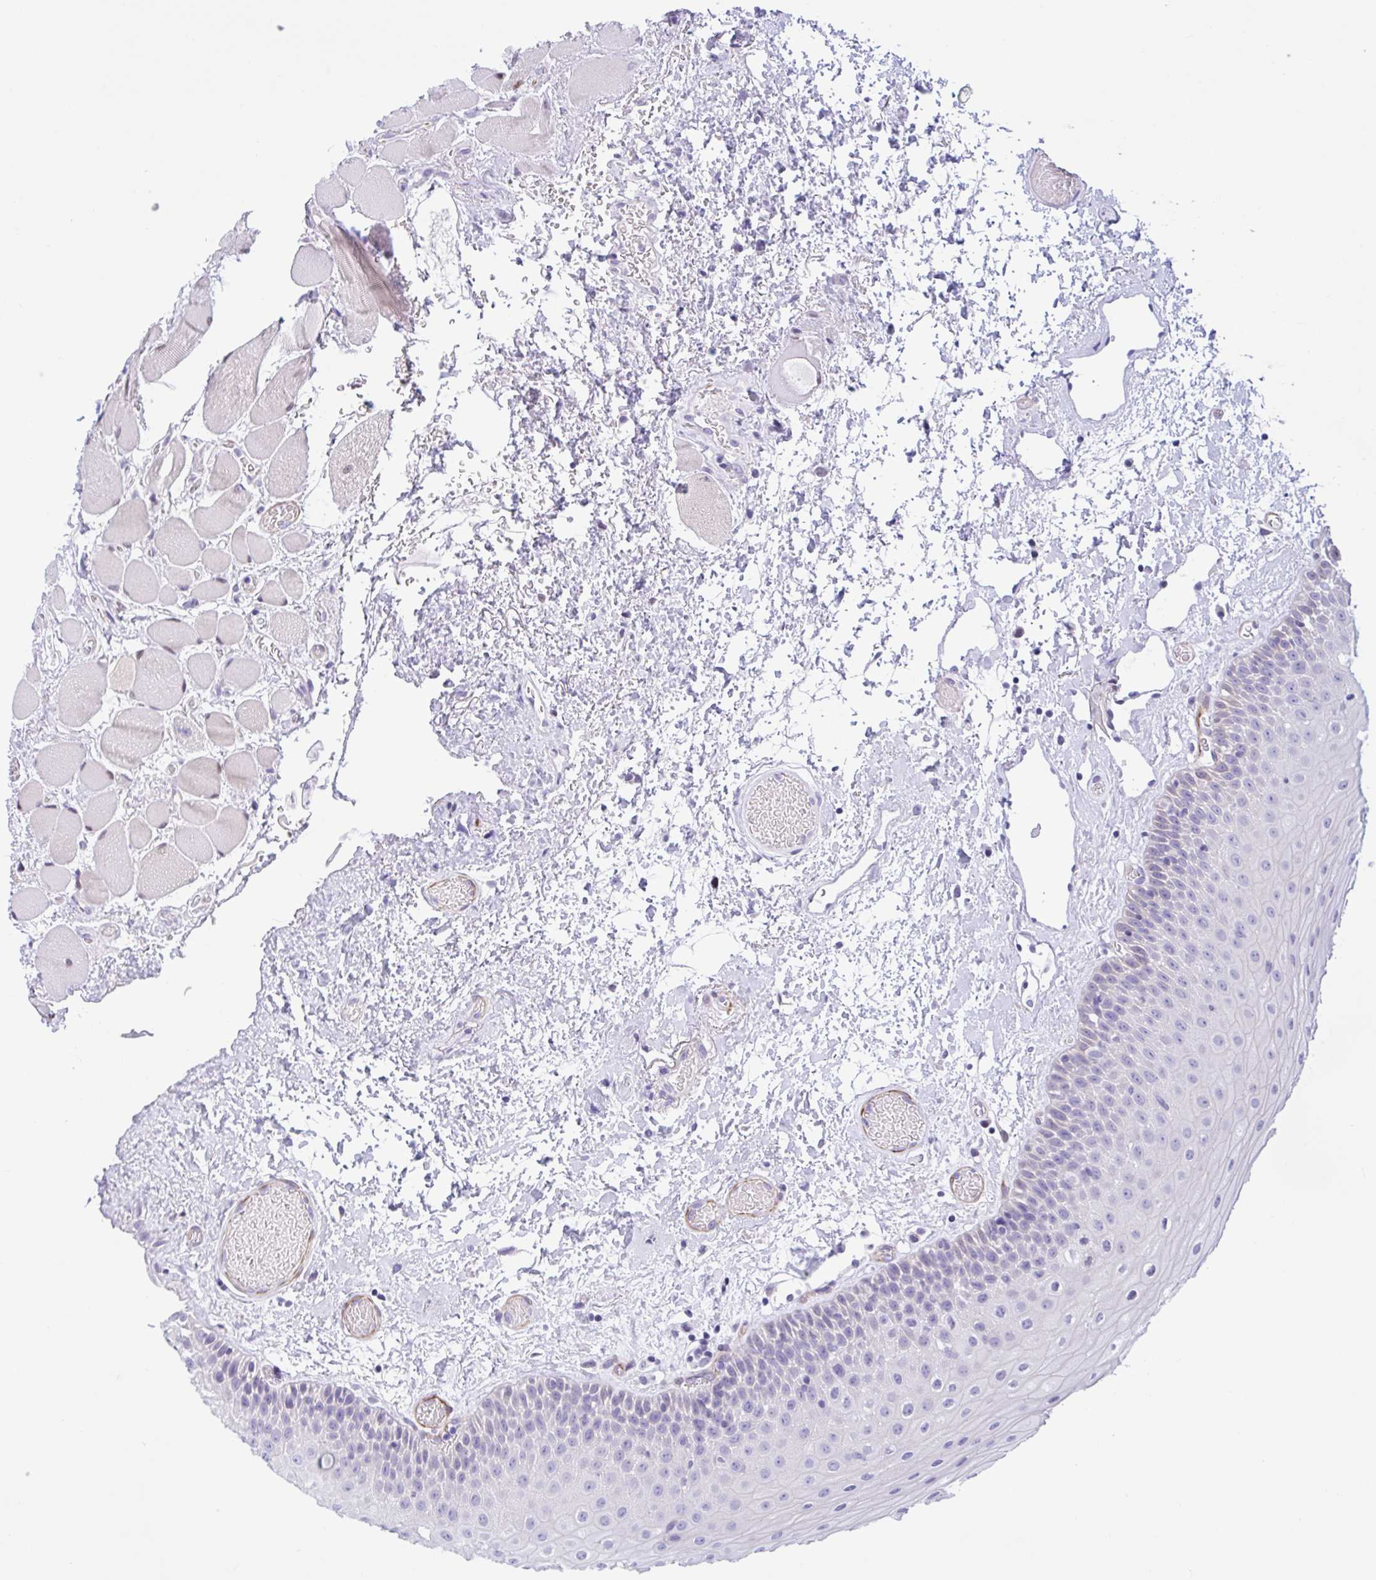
{"staining": {"intensity": "weak", "quantity": "<25%", "location": "cytoplasmic/membranous"}, "tissue": "oral mucosa", "cell_type": "Squamous epithelial cells", "image_type": "normal", "snomed": [{"axis": "morphology", "description": "Normal tissue, NOS"}, {"axis": "topography", "description": "Oral tissue"}], "caption": "An IHC micrograph of unremarkable oral mucosa is shown. There is no staining in squamous epithelial cells of oral mucosa.", "gene": "AHCYL2", "patient": {"sex": "female", "age": 82}}